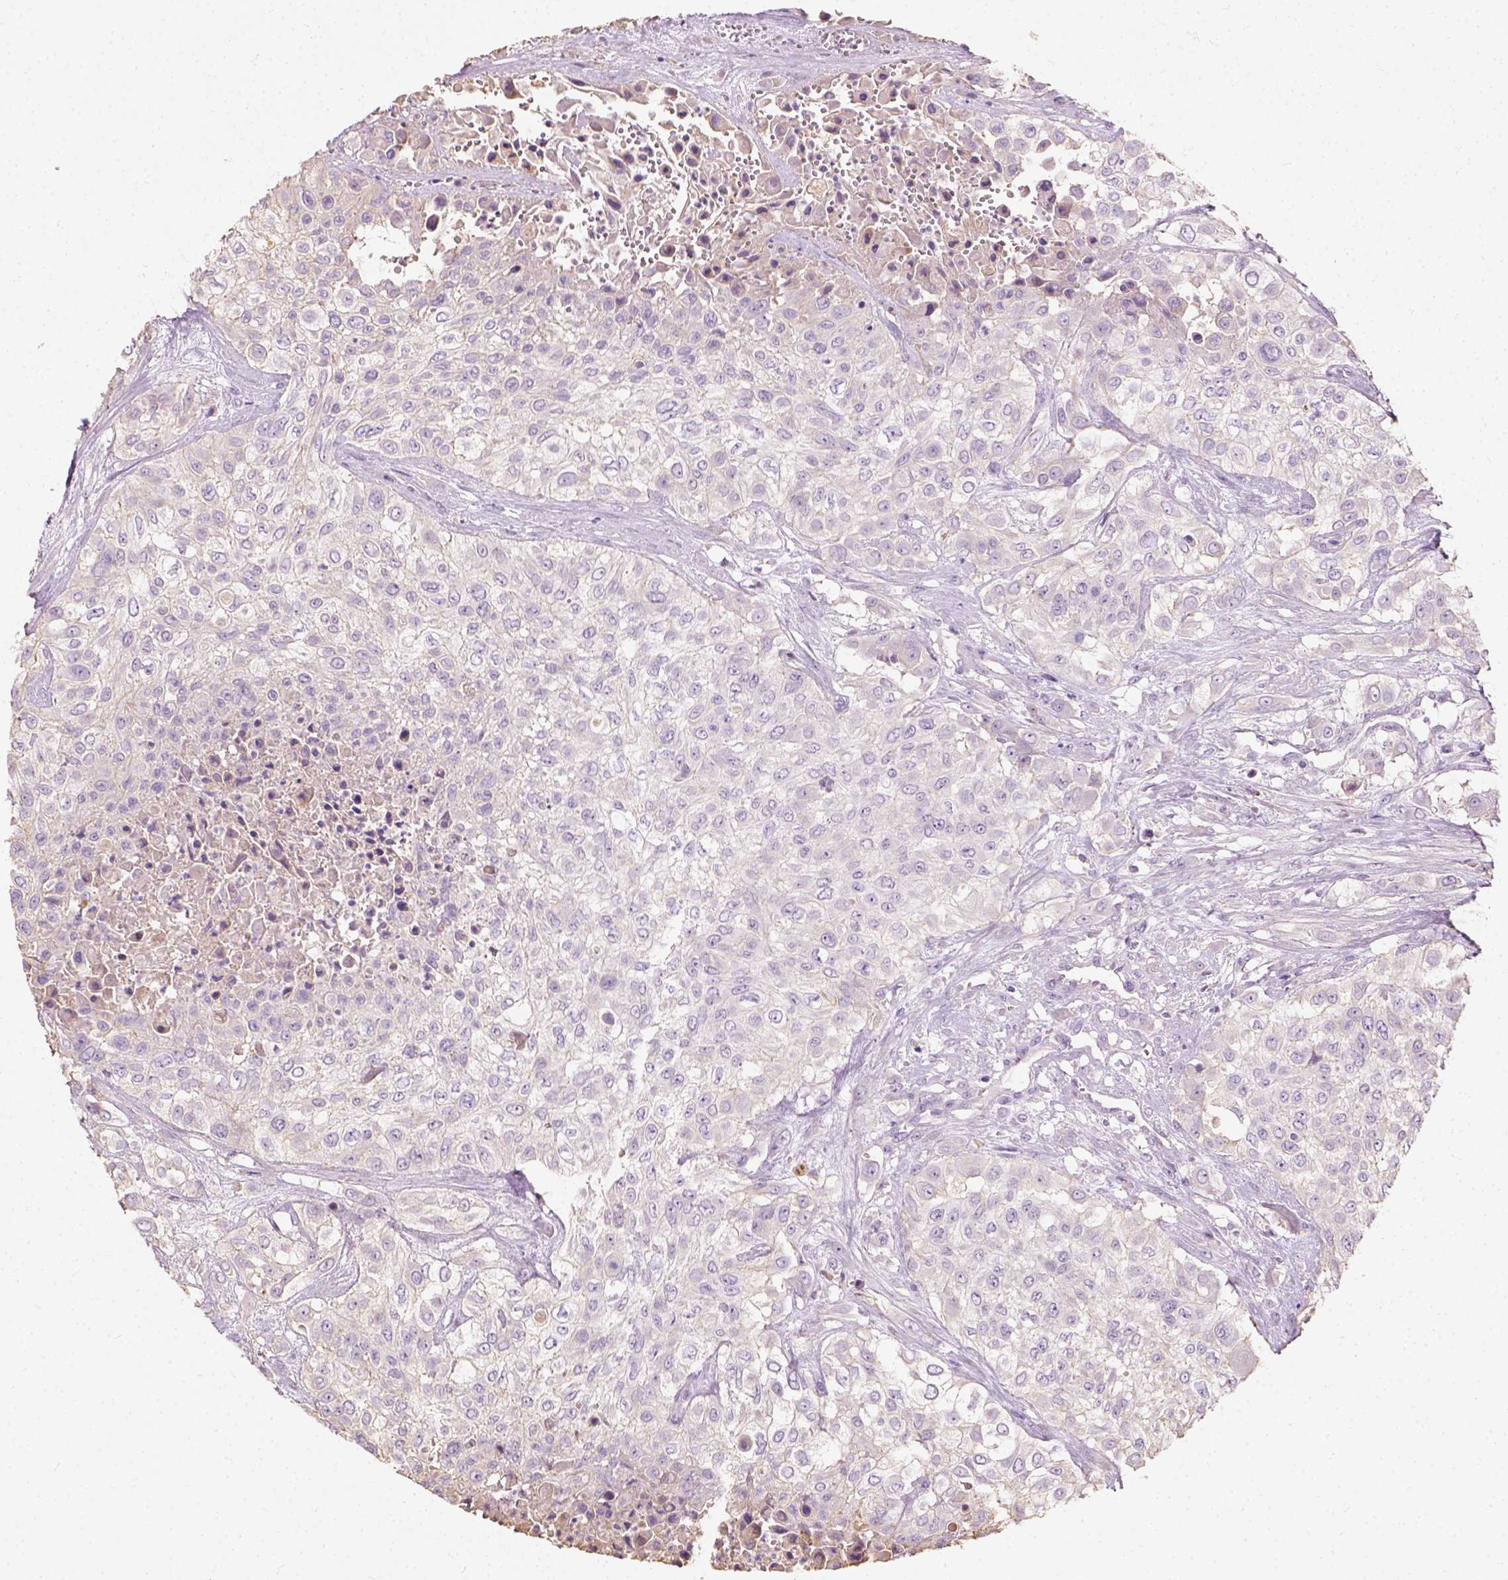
{"staining": {"intensity": "negative", "quantity": "none", "location": "none"}, "tissue": "urothelial cancer", "cell_type": "Tumor cells", "image_type": "cancer", "snomed": [{"axis": "morphology", "description": "Urothelial carcinoma, High grade"}, {"axis": "topography", "description": "Urinary bladder"}], "caption": "Immunohistochemical staining of urothelial cancer reveals no significant staining in tumor cells.", "gene": "DHCR24", "patient": {"sex": "male", "age": 57}}